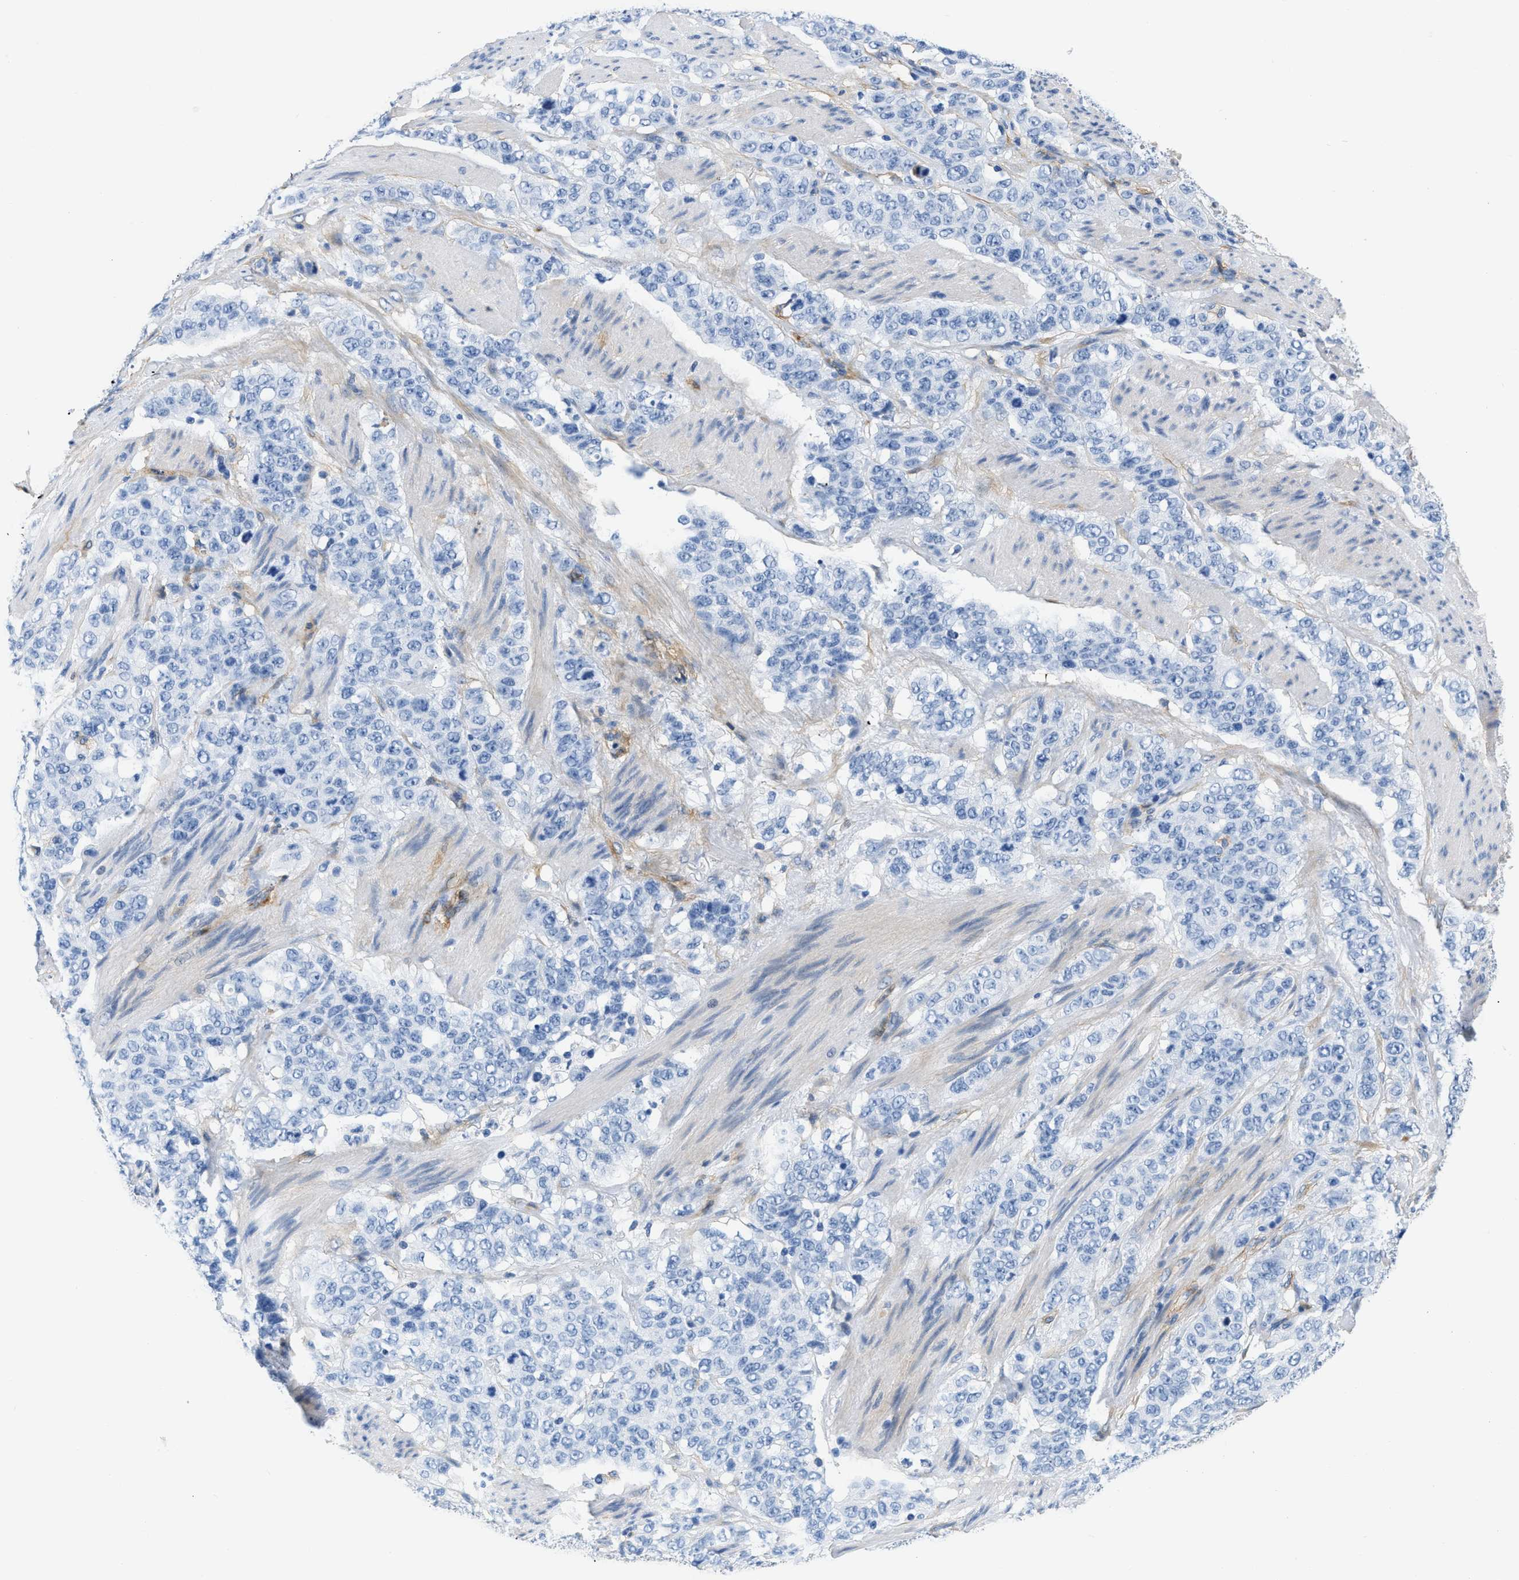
{"staining": {"intensity": "negative", "quantity": "none", "location": "none"}, "tissue": "stomach cancer", "cell_type": "Tumor cells", "image_type": "cancer", "snomed": [{"axis": "morphology", "description": "Adenocarcinoma, NOS"}, {"axis": "topography", "description": "Stomach"}], "caption": "The IHC image has no significant positivity in tumor cells of adenocarcinoma (stomach) tissue. (DAB immunohistochemistry (IHC) visualized using brightfield microscopy, high magnification).", "gene": "PDGFRB", "patient": {"sex": "male", "age": 48}}